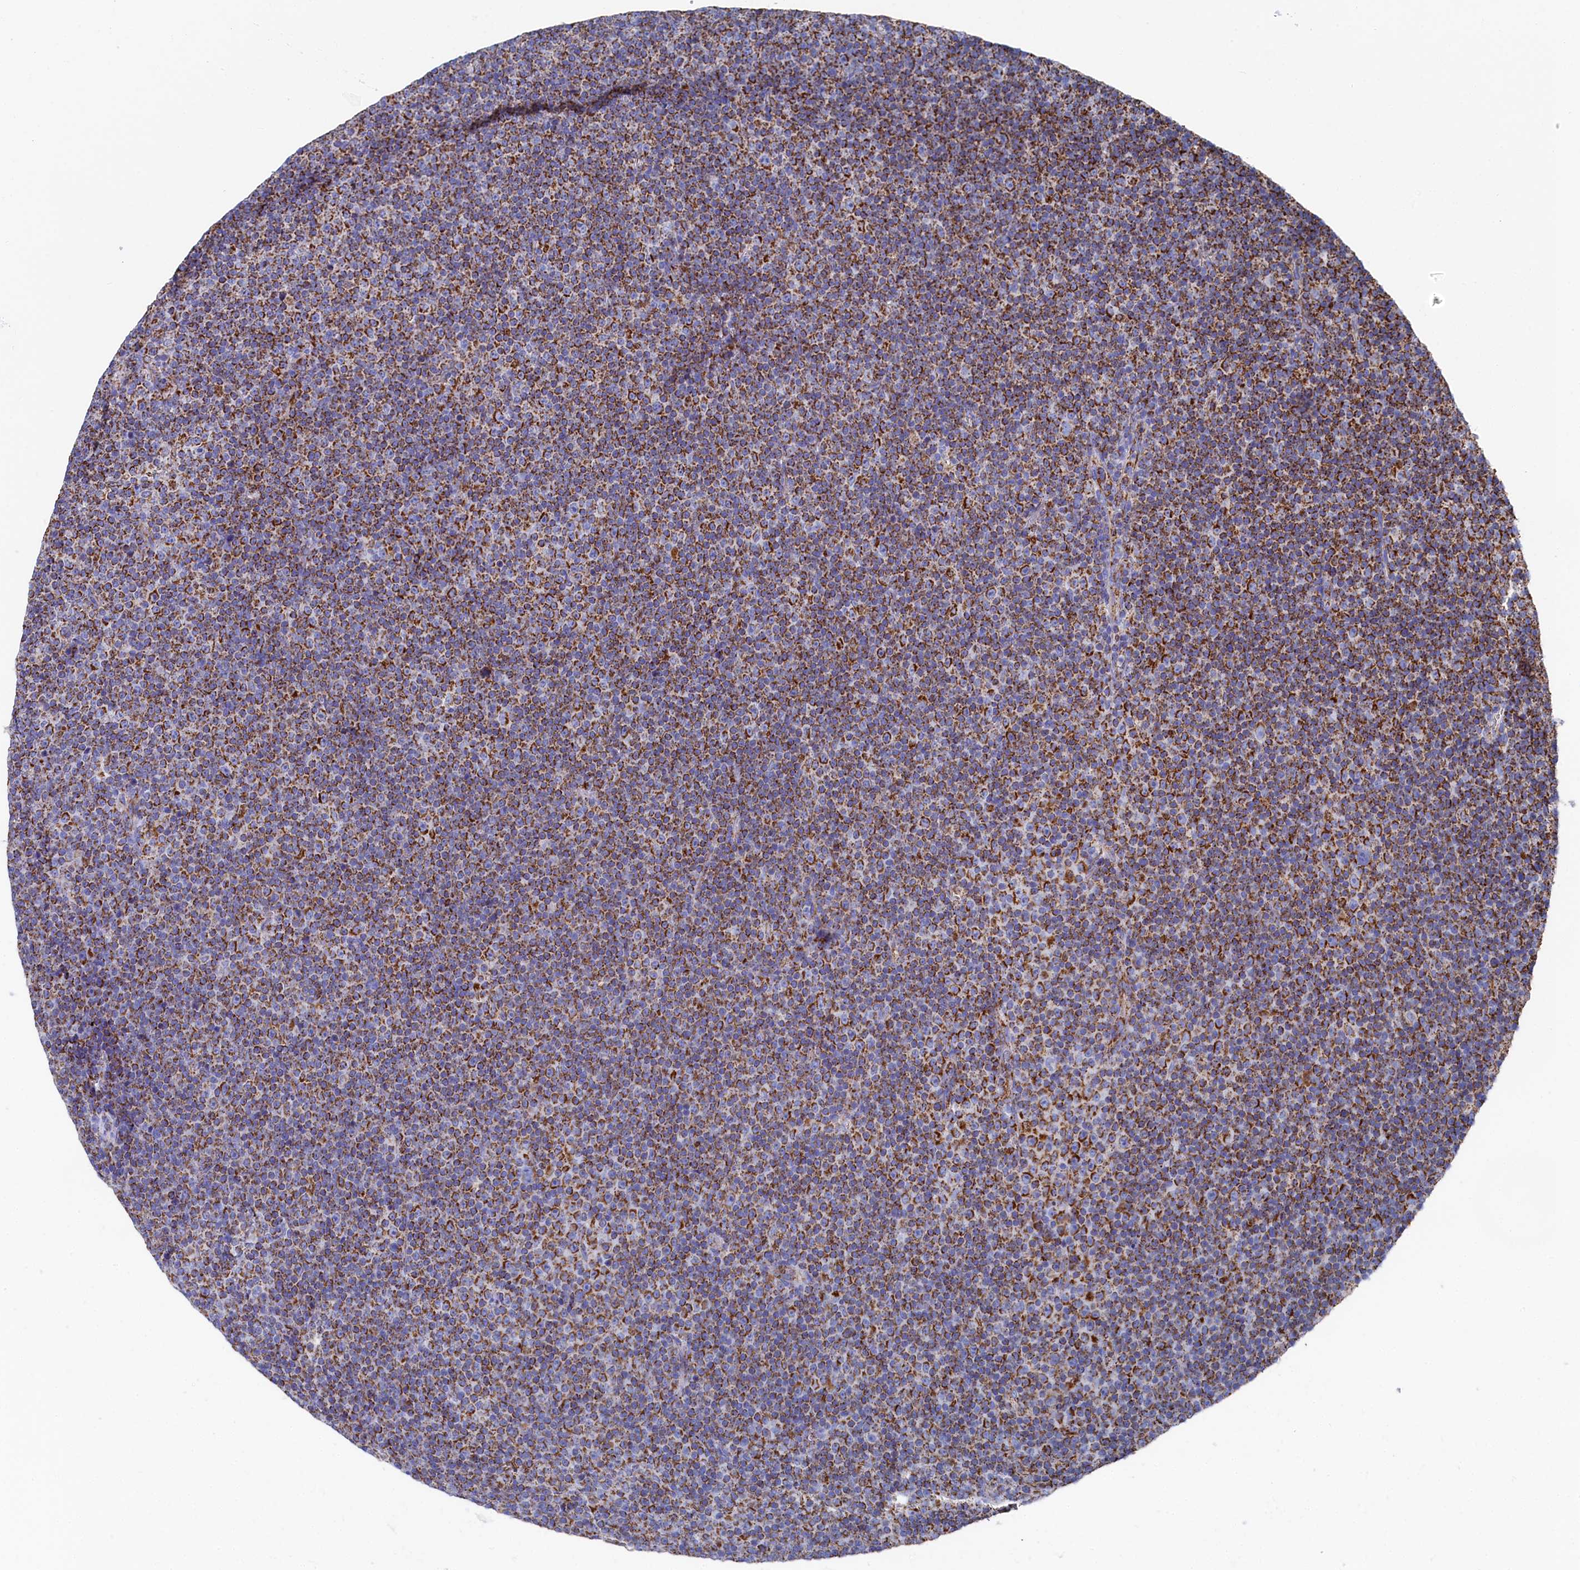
{"staining": {"intensity": "strong", "quantity": ">75%", "location": "cytoplasmic/membranous"}, "tissue": "lymphoma", "cell_type": "Tumor cells", "image_type": "cancer", "snomed": [{"axis": "morphology", "description": "Malignant lymphoma, non-Hodgkin's type, Low grade"}, {"axis": "topography", "description": "Lymph node"}], "caption": "Human malignant lymphoma, non-Hodgkin's type (low-grade) stained with a brown dye reveals strong cytoplasmic/membranous positive staining in about >75% of tumor cells.", "gene": "MMAB", "patient": {"sex": "female", "age": 67}}